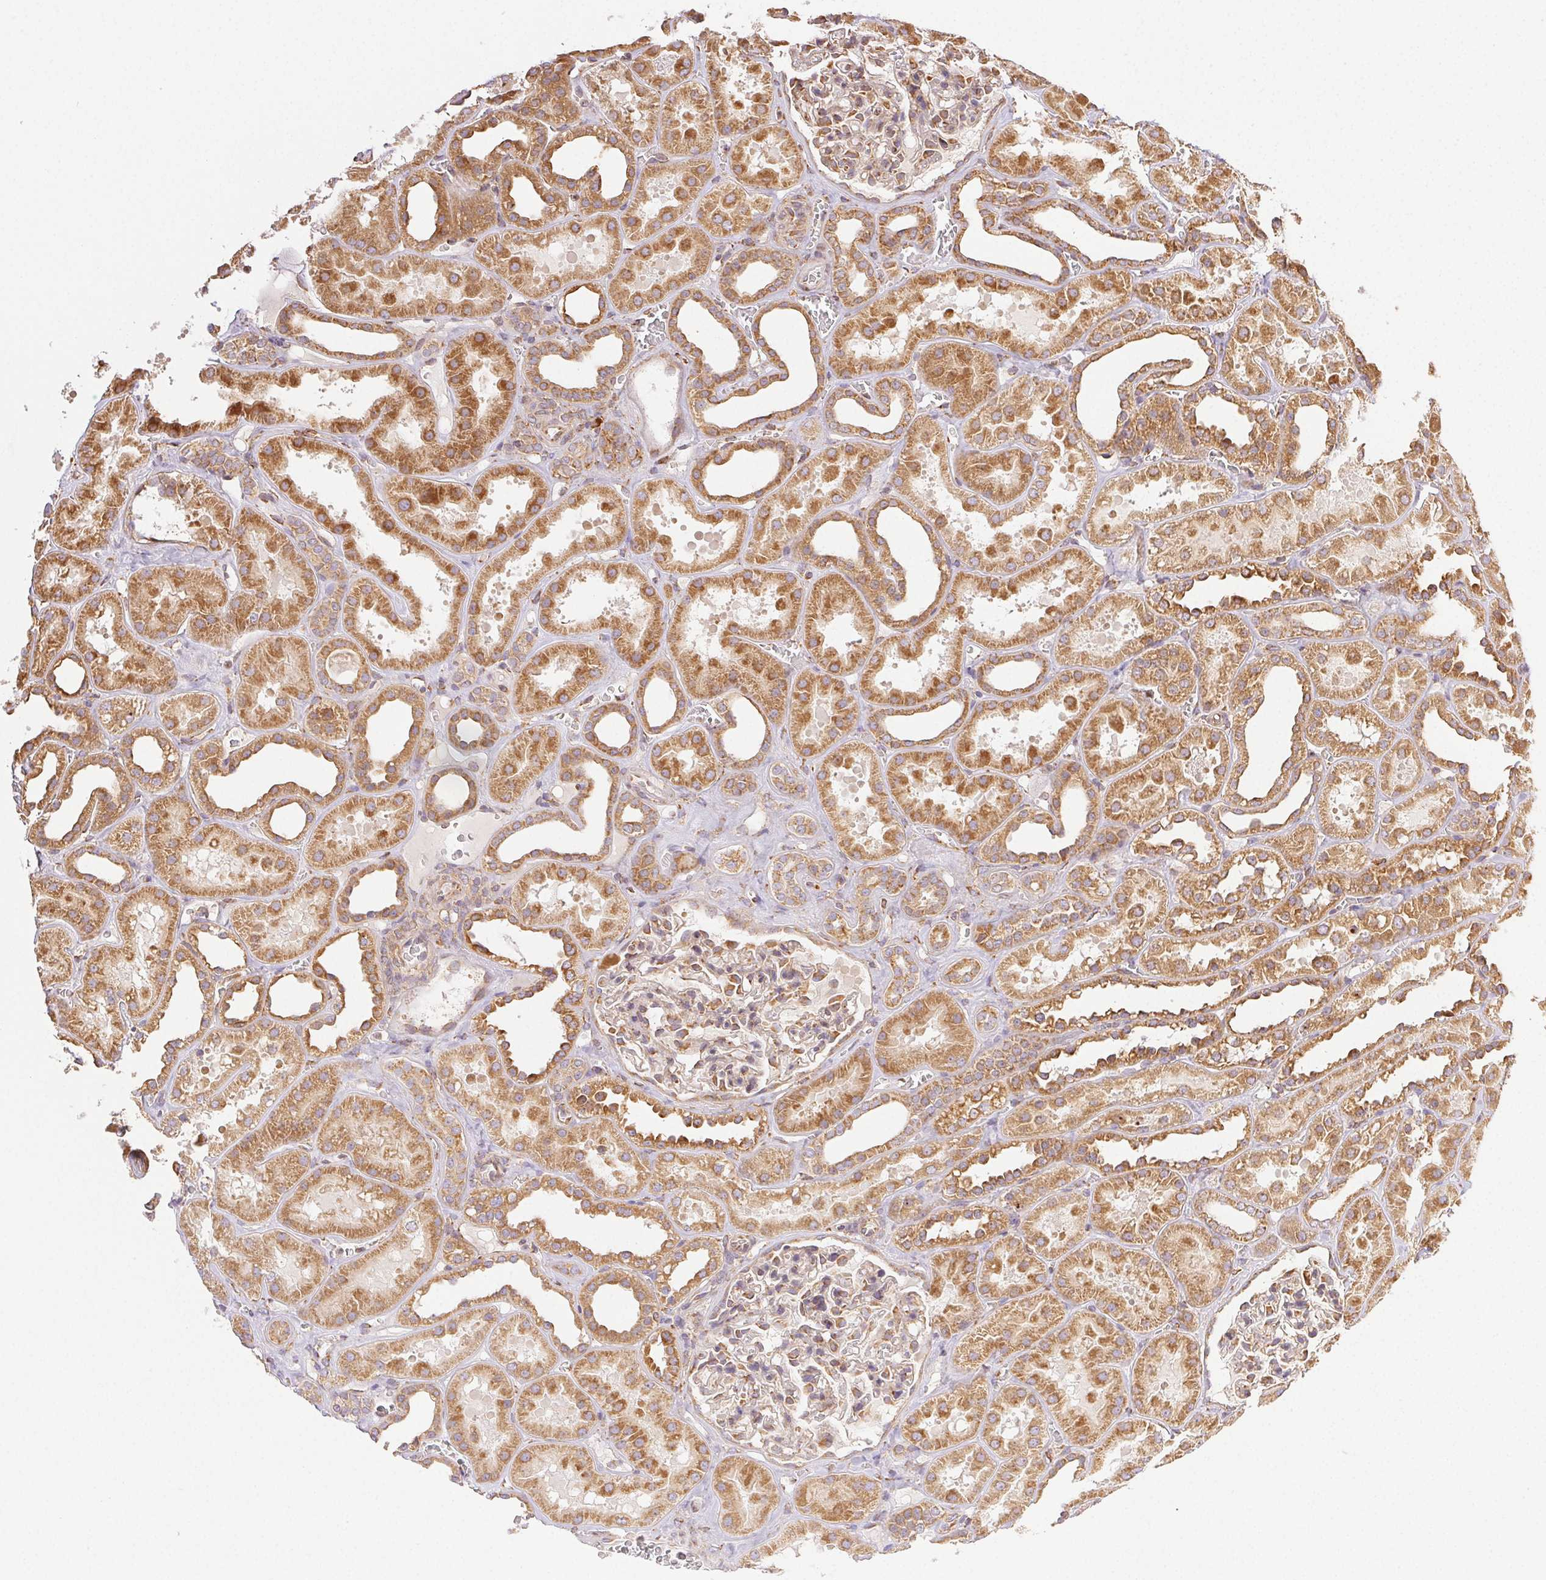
{"staining": {"intensity": "moderate", "quantity": "25%-75%", "location": "cytoplasmic/membranous"}, "tissue": "kidney", "cell_type": "Cells in glomeruli", "image_type": "normal", "snomed": [{"axis": "morphology", "description": "Normal tissue, NOS"}, {"axis": "topography", "description": "Kidney"}], "caption": "IHC staining of unremarkable kidney, which displays medium levels of moderate cytoplasmic/membranous positivity in approximately 25%-75% of cells in glomeruli indicating moderate cytoplasmic/membranous protein staining. The staining was performed using DAB (brown) for protein detection and nuclei were counterstained in hematoxylin (blue).", "gene": "ENTREP1", "patient": {"sex": "female", "age": 41}}